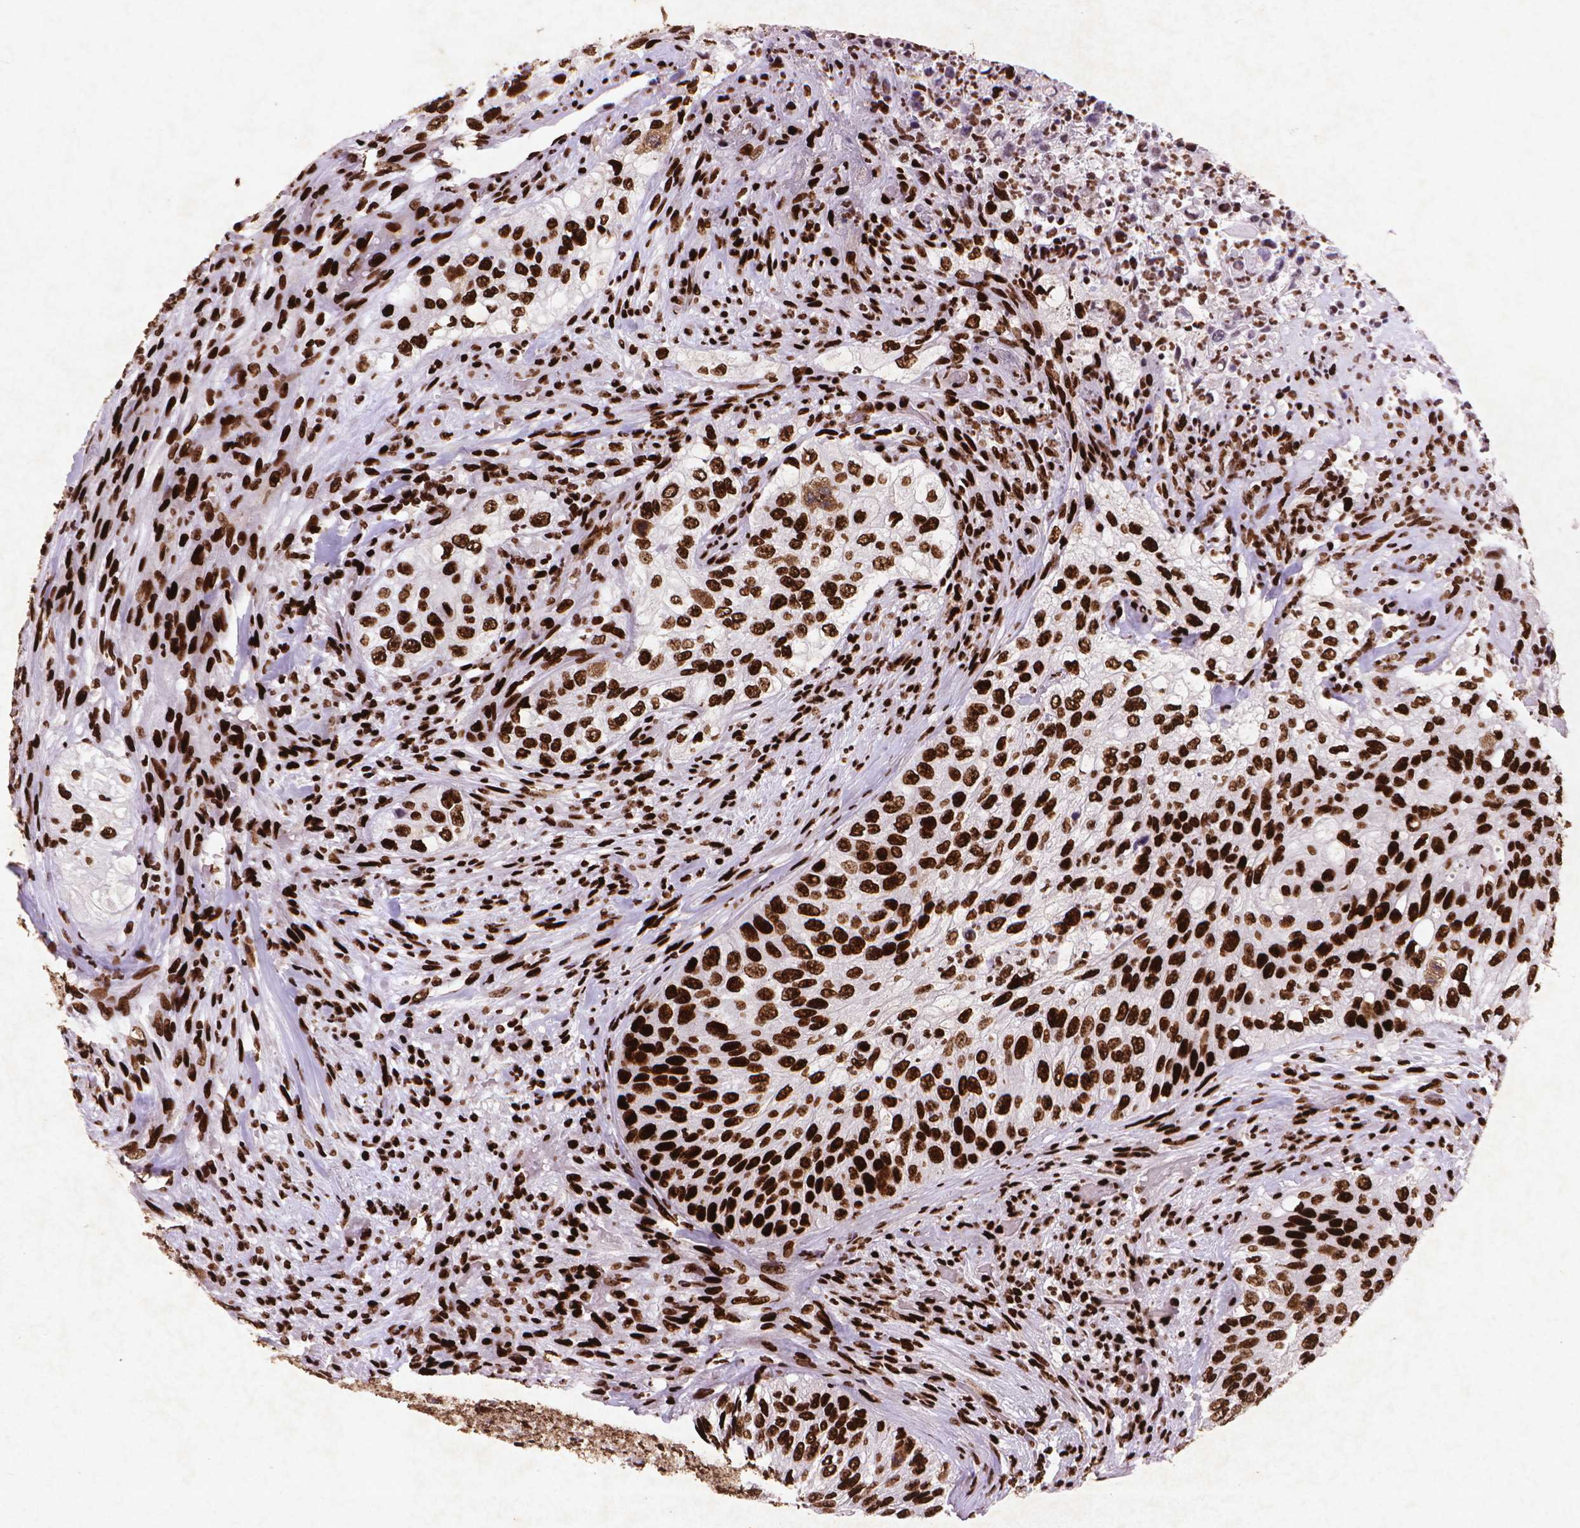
{"staining": {"intensity": "strong", "quantity": ">75%", "location": "nuclear"}, "tissue": "urothelial cancer", "cell_type": "Tumor cells", "image_type": "cancer", "snomed": [{"axis": "morphology", "description": "Urothelial carcinoma, High grade"}, {"axis": "topography", "description": "Urinary bladder"}], "caption": "Immunohistochemical staining of human urothelial cancer shows strong nuclear protein expression in about >75% of tumor cells.", "gene": "CITED2", "patient": {"sex": "female", "age": 60}}